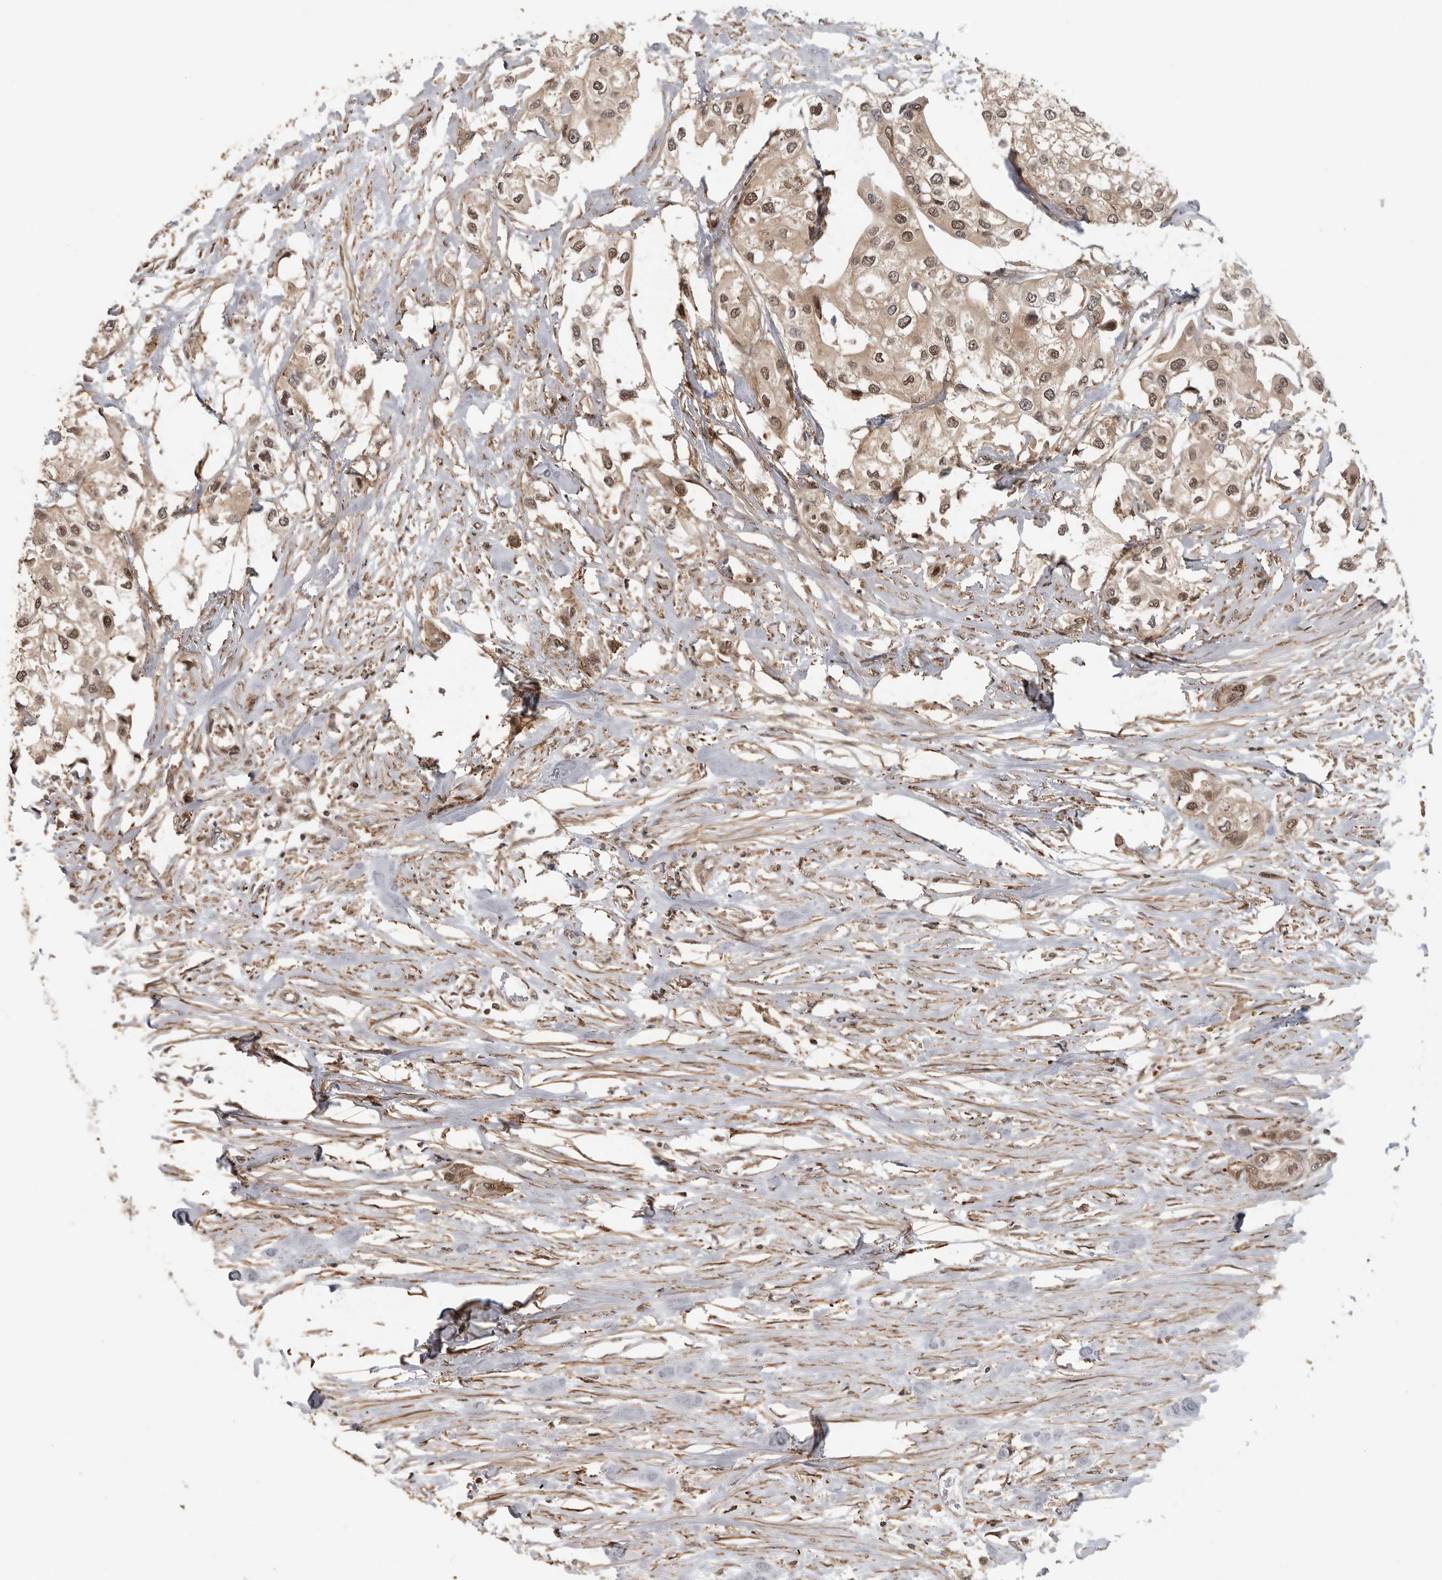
{"staining": {"intensity": "moderate", "quantity": ">75%", "location": "cytoplasmic/membranous,nuclear"}, "tissue": "urothelial cancer", "cell_type": "Tumor cells", "image_type": "cancer", "snomed": [{"axis": "morphology", "description": "Urothelial carcinoma, High grade"}, {"axis": "topography", "description": "Urinary bladder"}], "caption": "DAB (3,3'-diaminobenzidine) immunohistochemical staining of urothelial cancer exhibits moderate cytoplasmic/membranous and nuclear protein expression in about >75% of tumor cells.", "gene": "ERN1", "patient": {"sex": "male", "age": 64}}